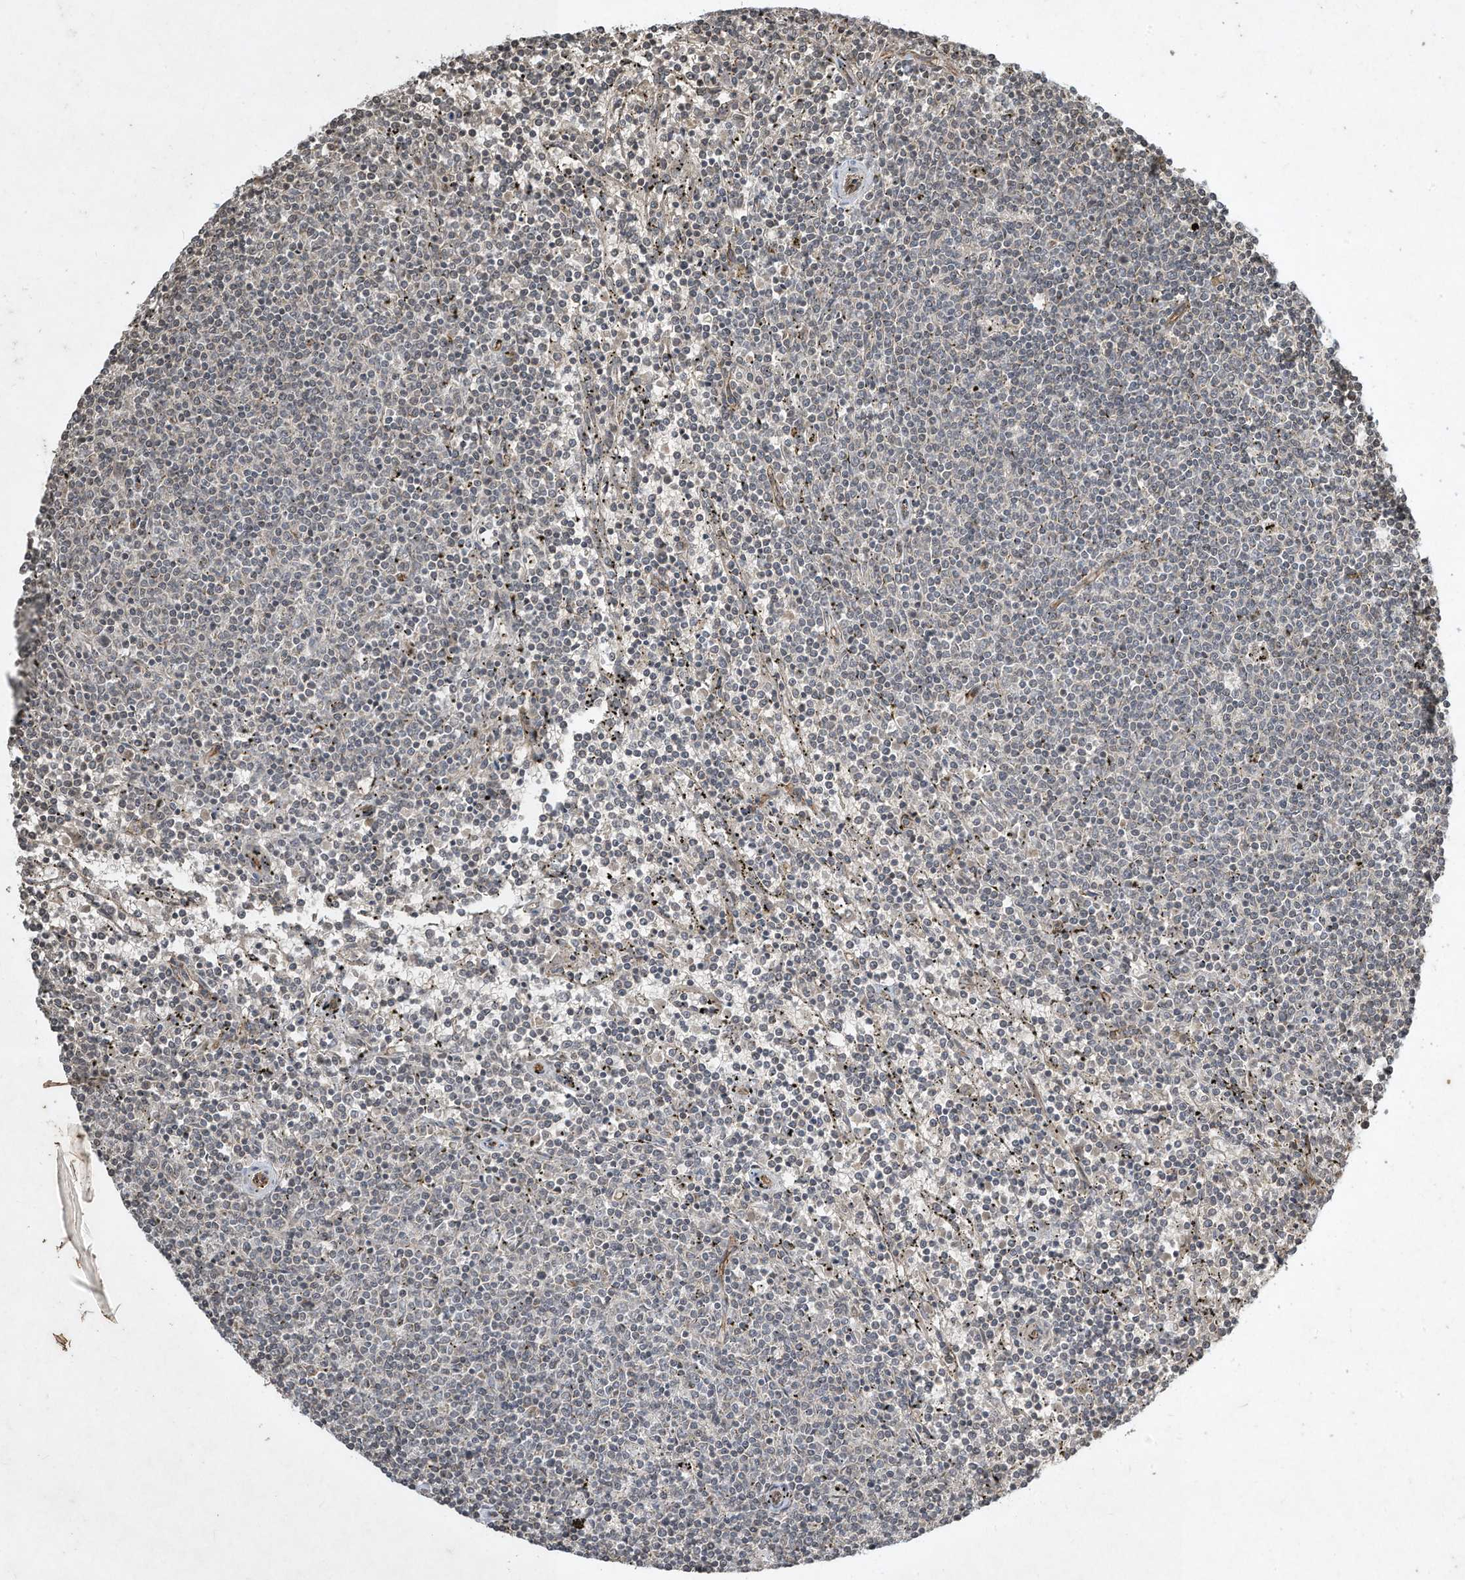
{"staining": {"intensity": "negative", "quantity": "none", "location": "none"}, "tissue": "lymphoma", "cell_type": "Tumor cells", "image_type": "cancer", "snomed": [{"axis": "morphology", "description": "Malignant lymphoma, non-Hodgkin's type, Low grade"}, {"axis": "topography", "description": "Spleen"}], "caption": "Tumor cells show no significant expression in lymphoma.", "gene": "MATN2", "patient": {"sex": "female", "age": 50}}